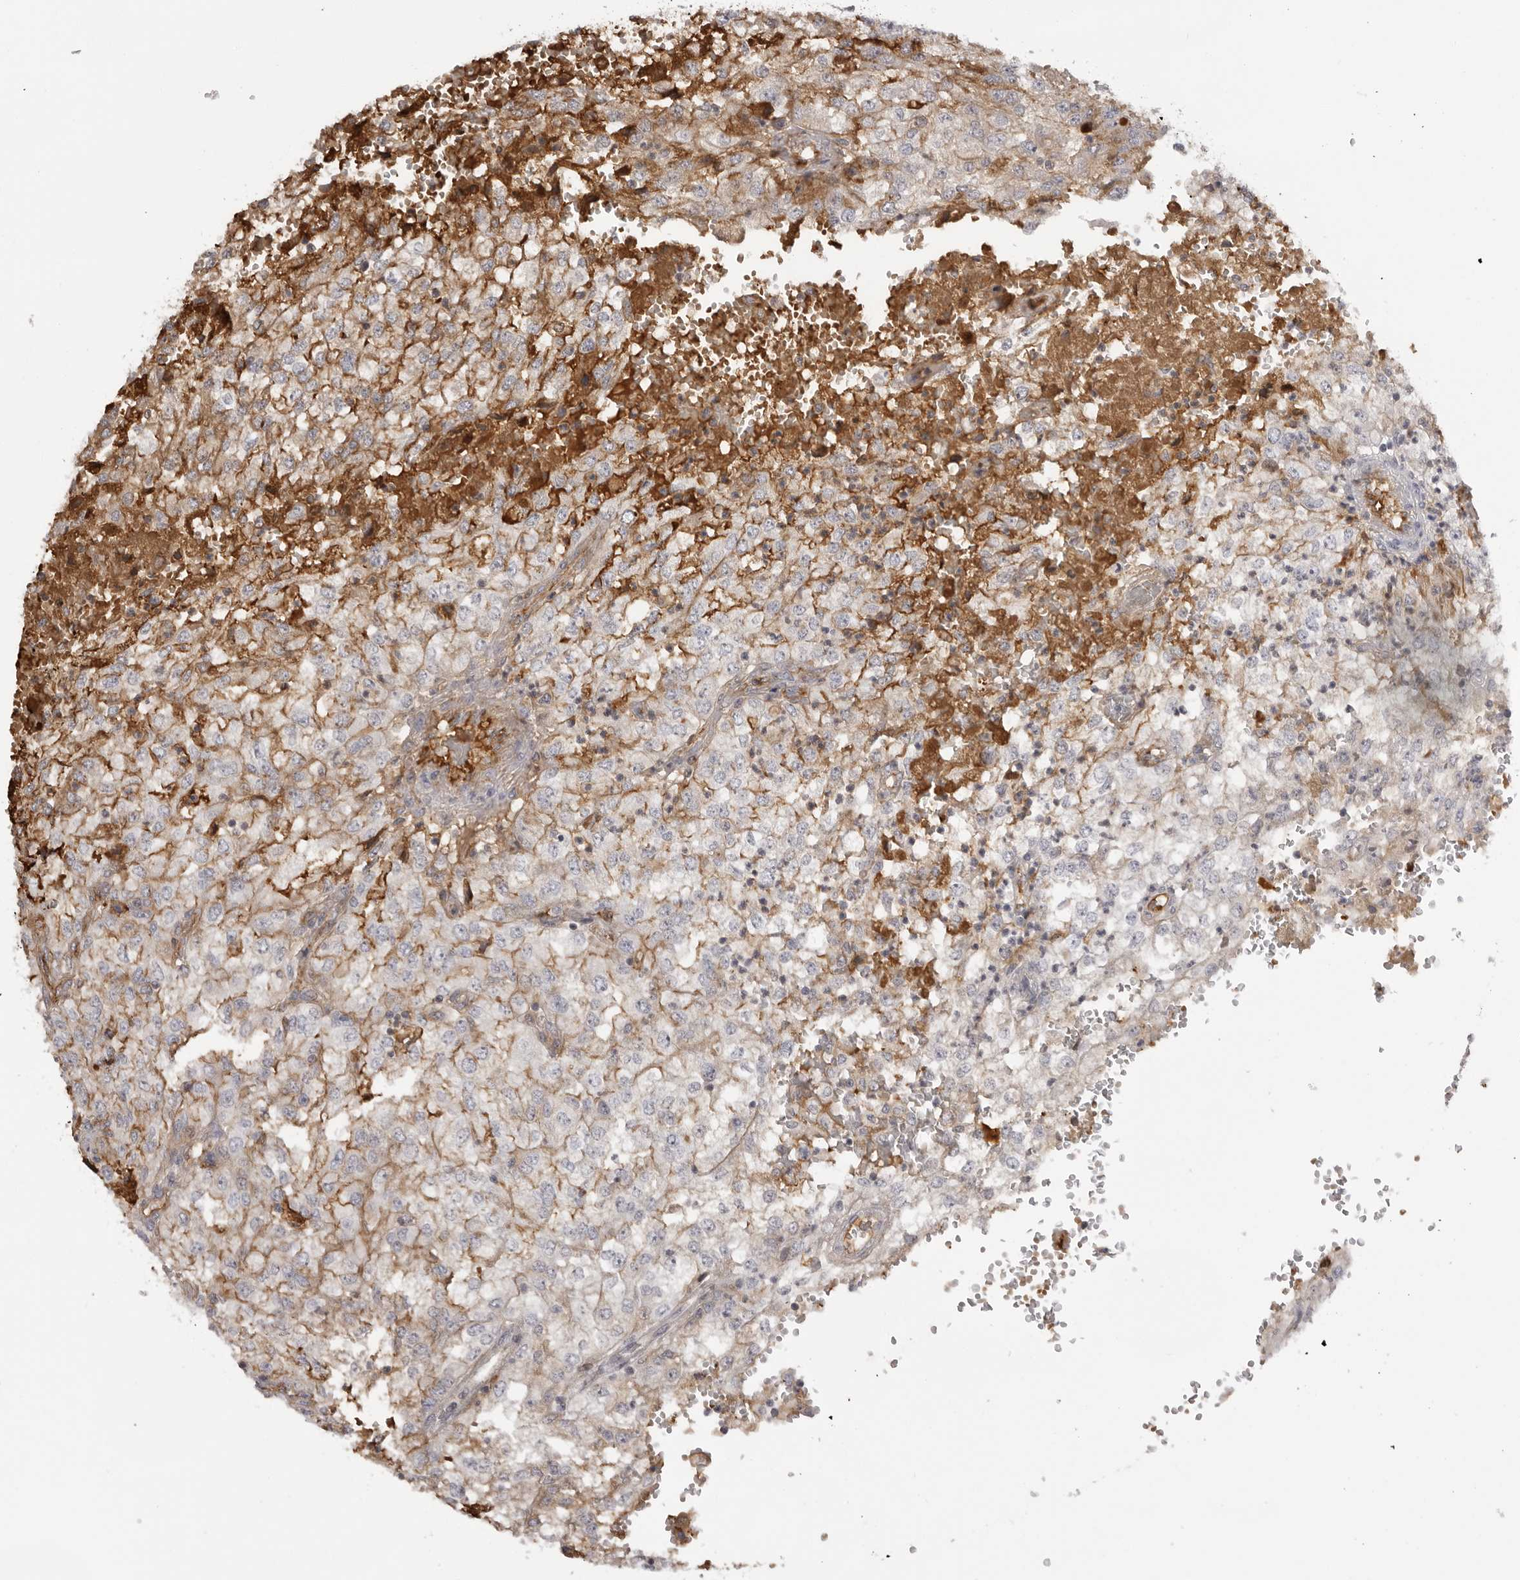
{"staining": {"intensity": "moderate", "quantity": "25%-75%", "location": "cytoplasmic/membranous"}, "tissue": "renal cancer", "cell_type": "Tumor cells", "image_type": "cancer", "snomed": [{"axis": "morphology", "description": "Adenocarcinoma, NOS"}, {"axis": "topography", "description": "Kidney"}], "caption": "Renal cancer (adenocarcinoma) was stained to show a protein in brown. There is medium levels of moderate cytoplasmic/membranous expression in approximately 25%-75% of tumor cells. (DAB = brown stain, brightfield microscopy at high magnification).", "gene": "PLEKHF2", "patient": {"sex": "female", "age": 54}}